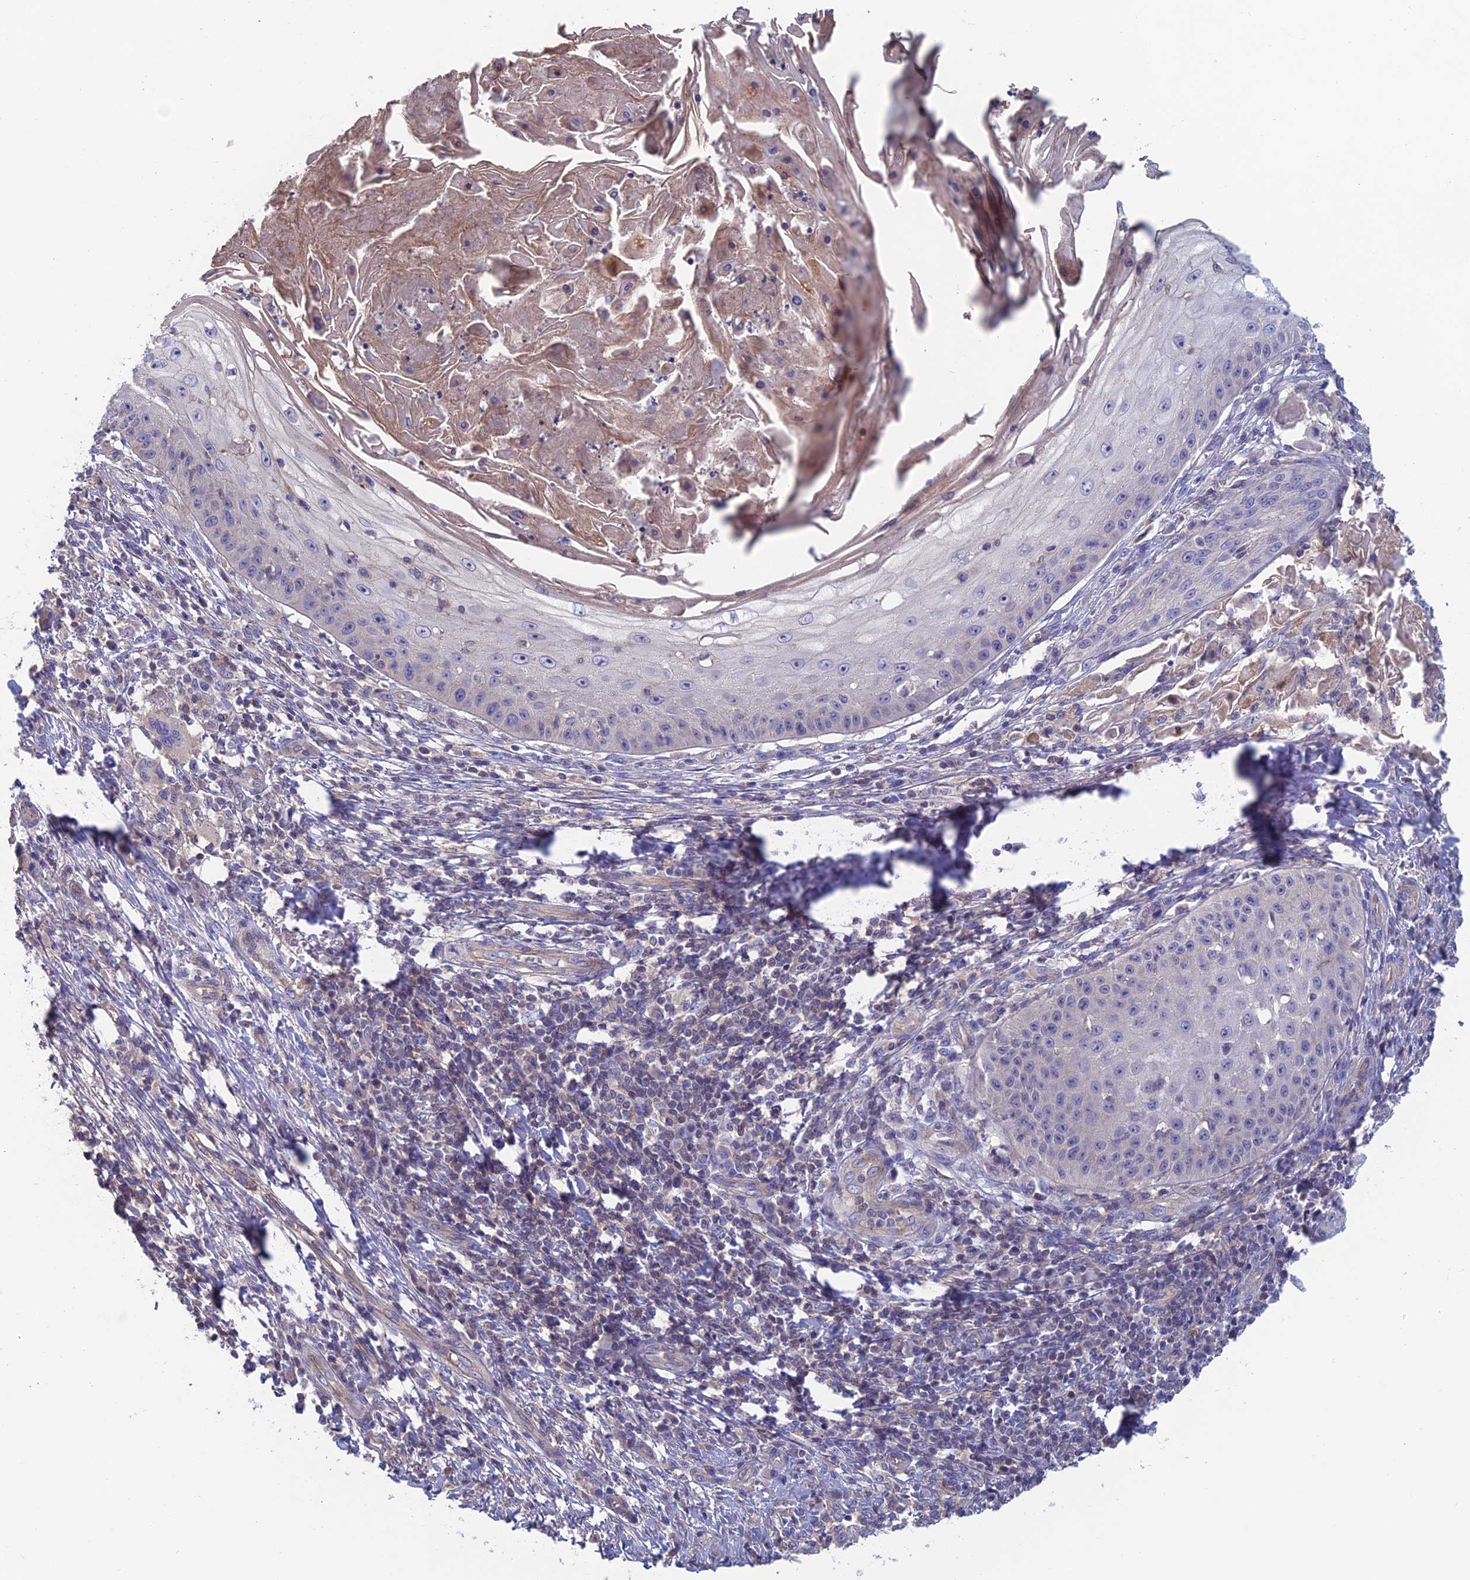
{"staining": {"intensity": "negative", "quantity": "none", "location": "none"}, "tissue": "skin cancer", "cell_type": "Tumor cells", "image_type": "cancer", "snomed": [{"axis": "morphology", "description": "Squamous cell carcinoma, NOS"}, {"axis": "topography", "description": "Skin"}], "caption": "Protein analysis of skin squamous cell carcinoma displays no significant positivity in tumor cells.", "gene": "USP37", "patient": {"sex": "male", "age": 70}}